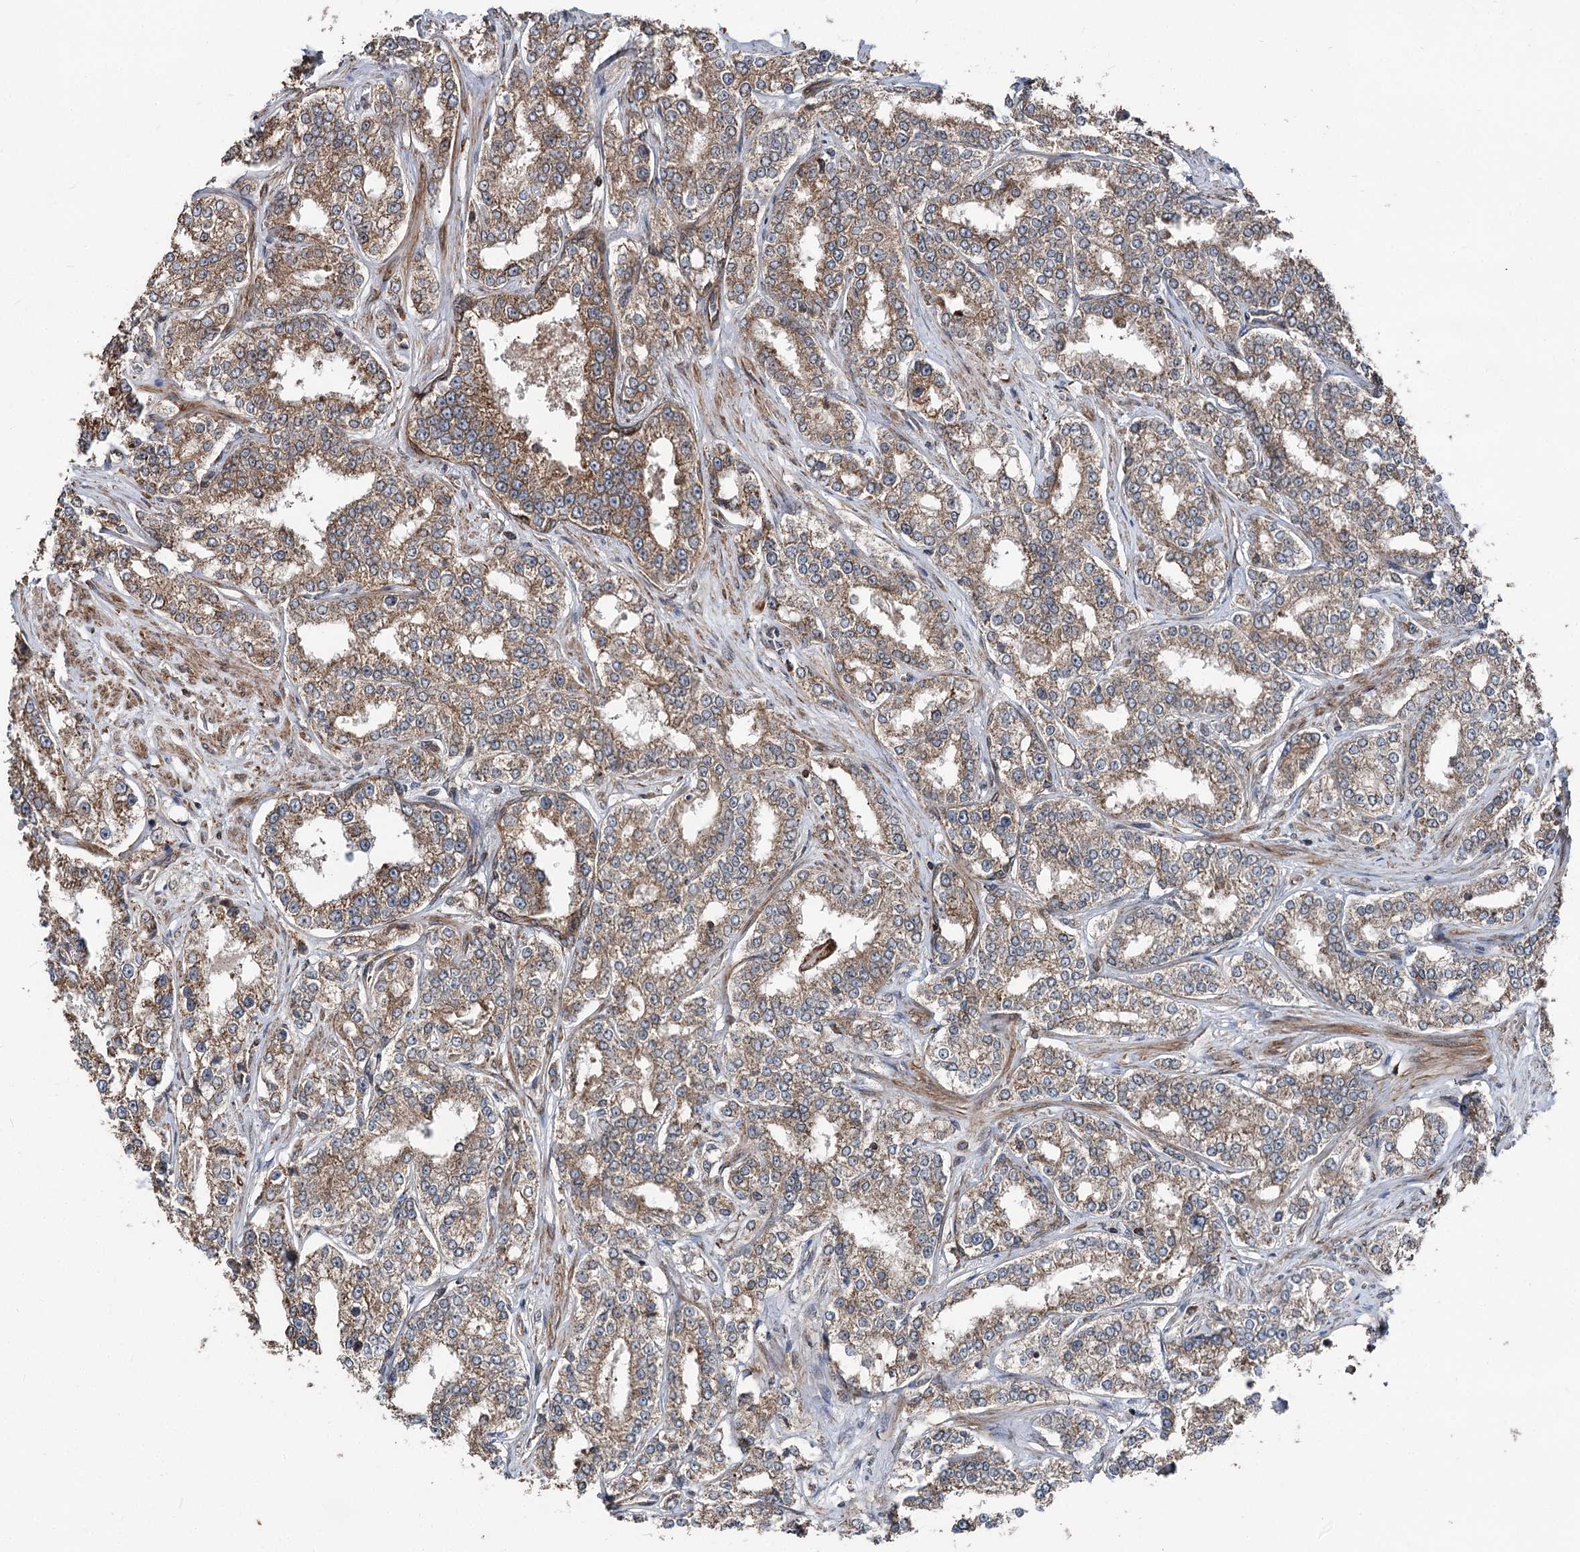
{"staining": {"intensity": "moderate", "quantity": ">75%", "location": "cytoplasmic/membranous"}, "tissue": "prostate cancer", "cell_type": "Tumor cells", "image_type": "cancer", "snomed": [{"axis": "morphology", "description": "Normal tissue, NOS"}, {"axis": "morphology", "description": "Adenocarcinoma, High grade"}, {"axis": "topography", "description": "Prostate"}], "caption": "This micrograph shows immunohistochemistry (IHC) staining of adenocarcinoma (high-grade) (prostate), with medium moderate cytoplasmic/membranous staining in about >75% of tumor cells.", "gene": "ITFG2", "patient": {"sex": "male", "age": 83}}